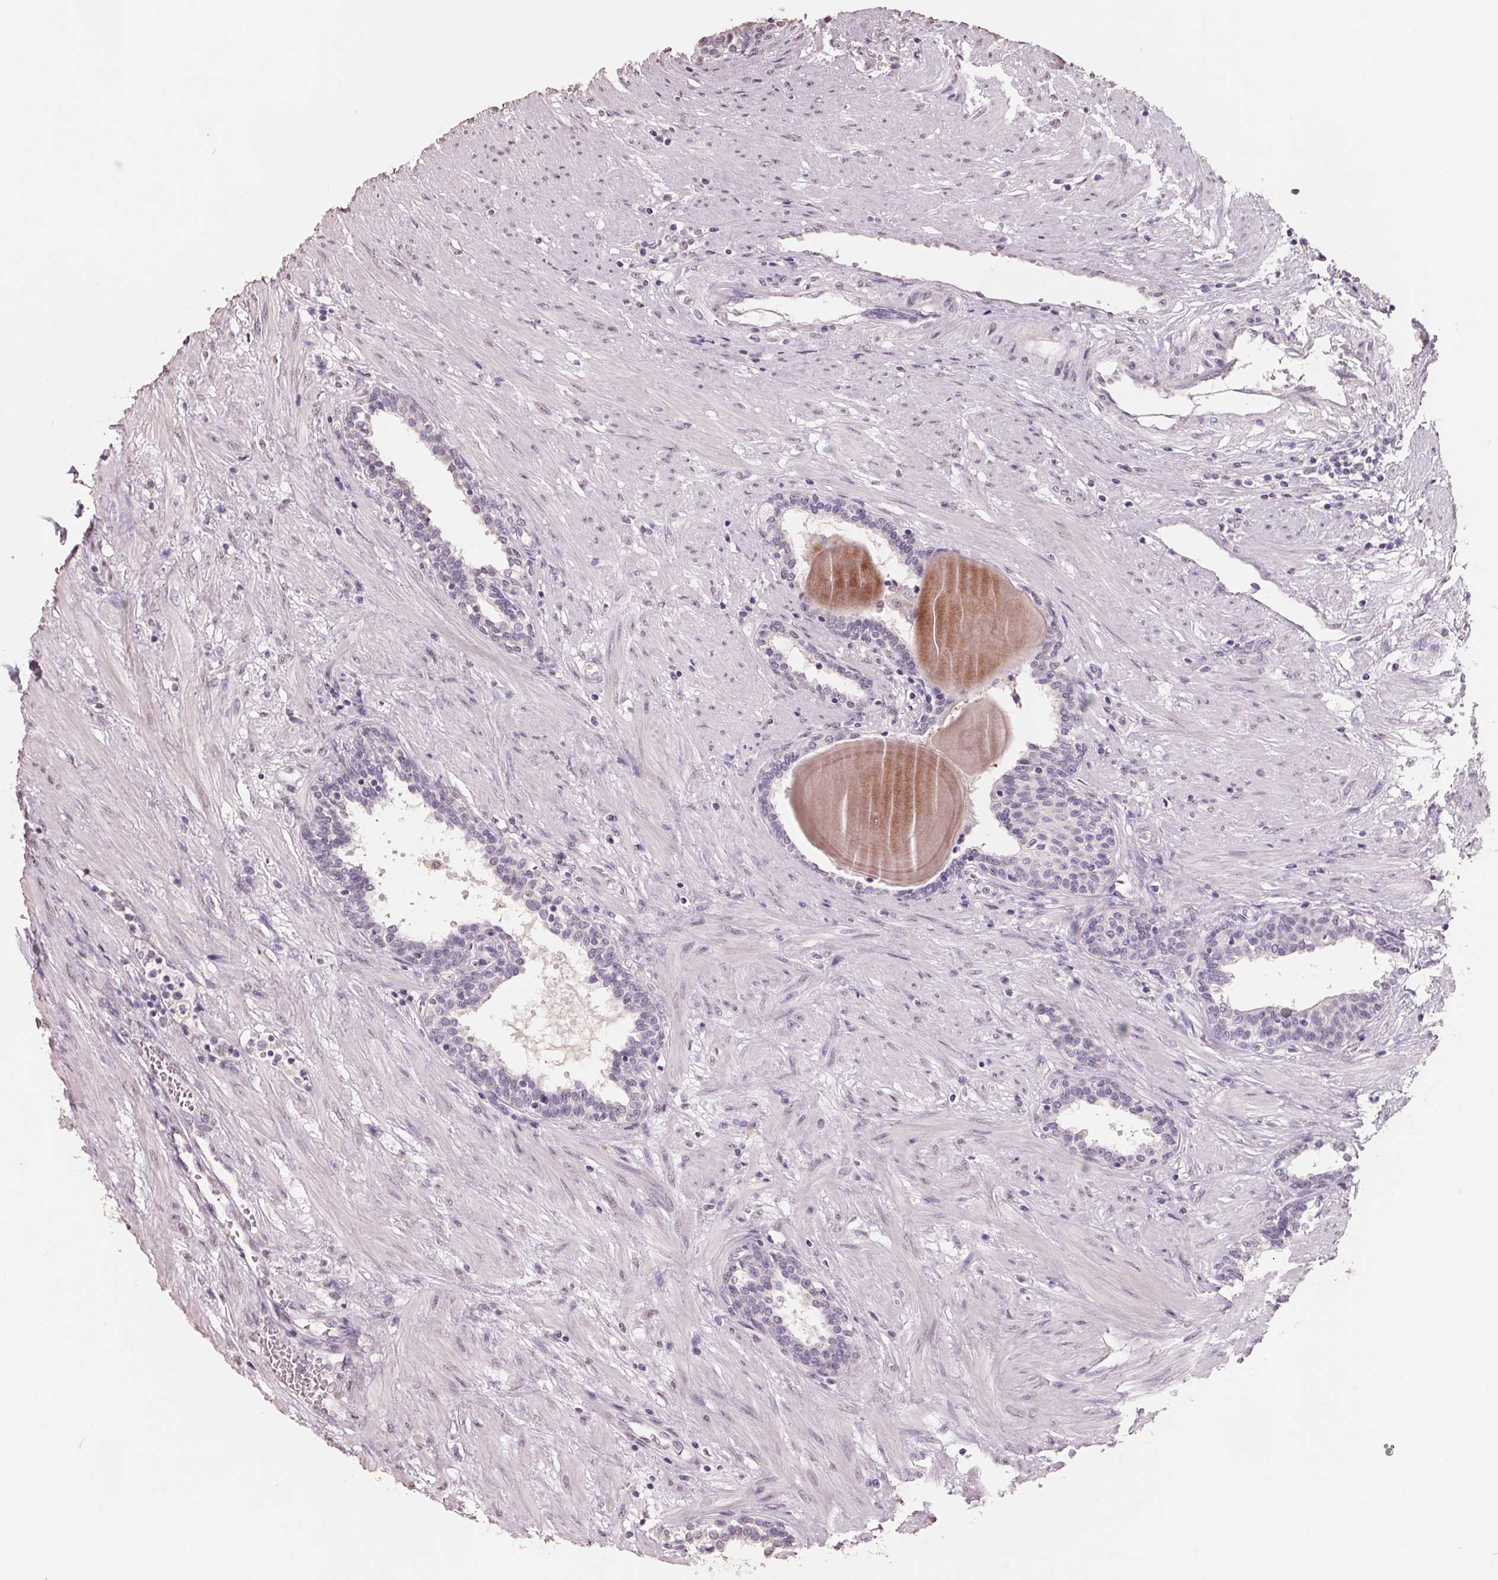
{"staining": {"intensity": "negative", "quantity": "none", "location": "none"}, "tissue": "prostate", "cell_type": "Glandular cells", "image_type": "normal", "snomed": [{"axis": "morphology", "description": "Normal tissue, NOS"}, {"axis": "topography", "description": "Prostate"}], "caption": "A histopathology image of human prostate is negative for staining in glandular cells.", "gene": "FTCD", "patient": {"sex": "male", "age": 55}}